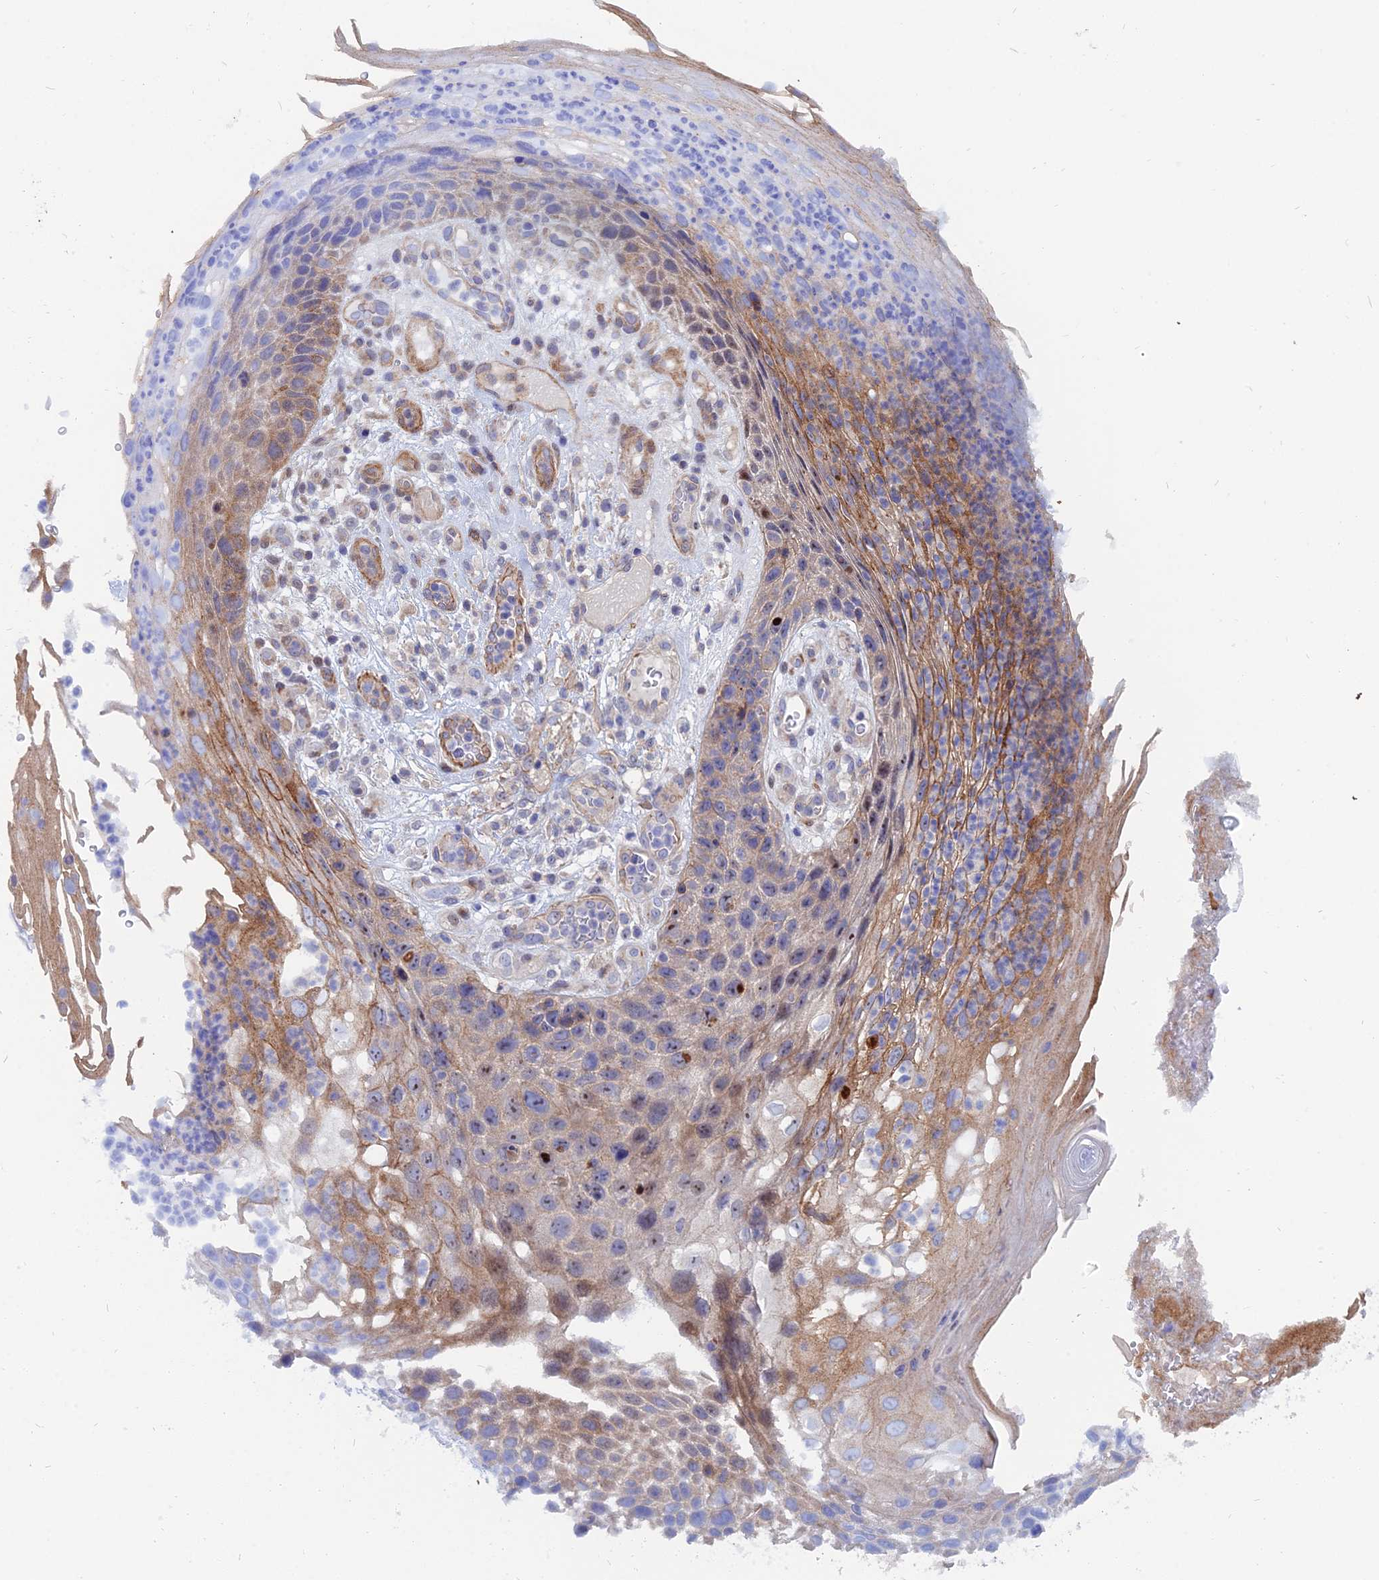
{"staining": {"intensity": "moderate", "quantity": "25%-75%", "location": "cytoplasmic/membranous"}, "tissue": "skin cancer", "cell_type": "Tumor cells", "image_type": "cancer", "snomed": [{"axis": "morphology", "description": "Squamous cell carcinoma, NOS"}, {"axis": "topography", "description": "Skin"}], "caption": "There is medium levels of moderate cytoplasmic/membranous expression in tumor cells of skin cancer, as demonstrated by immunohistochemical staining (brown color).", "gene": "TRIM43B", "patient": {"sex": "female", "age": 88}}